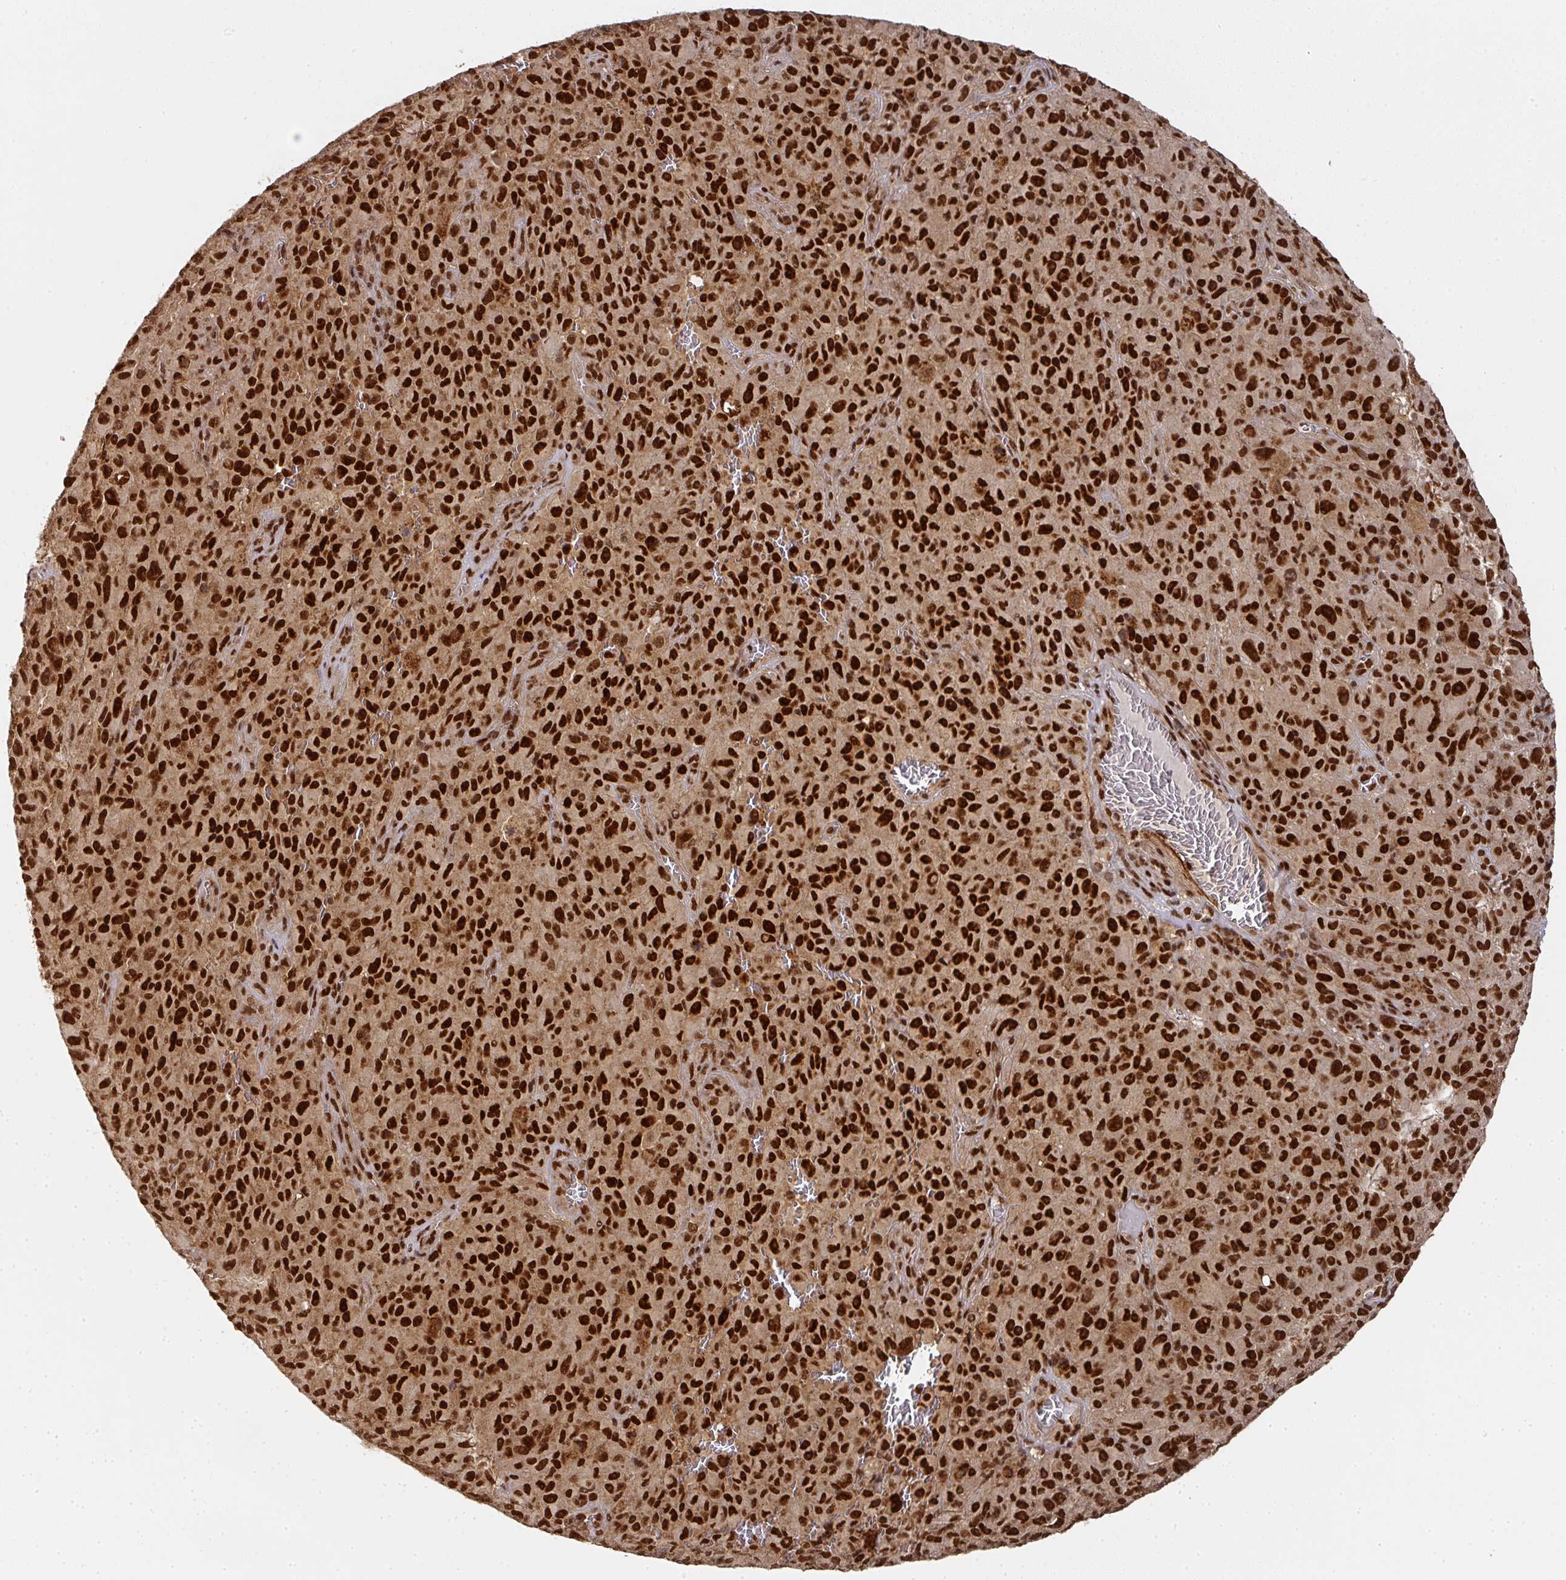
{"staining": {"intensity": "strong", "quantity": ">75%", "location": "nuclear"}, "tissue": "melanoma", "cell_type": "Tumor cells", "image_type": "cancer", "snomed": [{"axis": "morphology", "description": "Malignant melanoma, NOS"}, {"axis": "topography", "description": "Skin"}], "caption": "This histopathology image reveals melanoma stained with immunohistochemistry to label a protein in brown. The nuclear of tumor cells show strong positivity for the protein. Nuclei are counter-stained blue.", "gene": "DIDO1", "patient": {"sex": "female", "age": 82}}